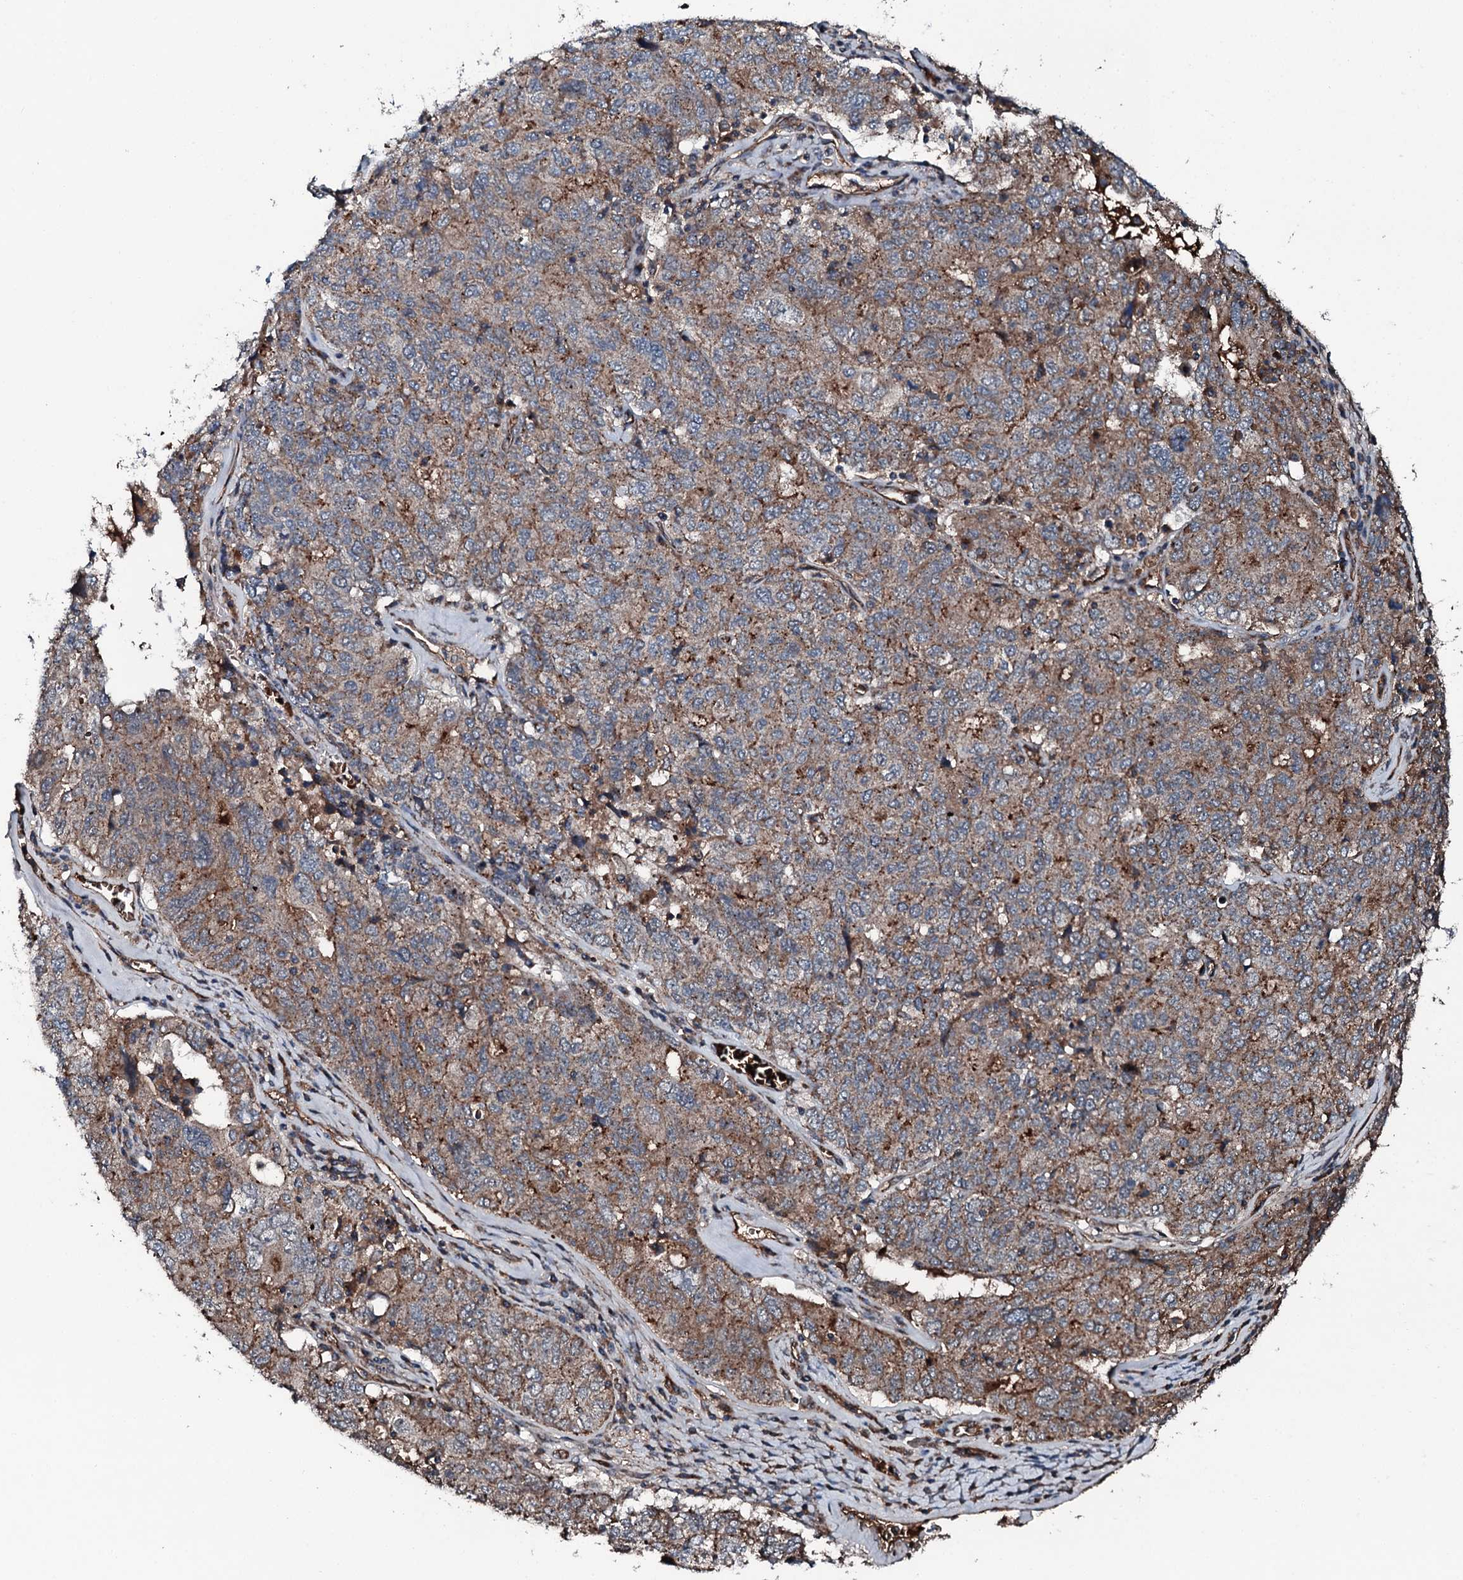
{"staining": {"intensity": "weak", "quantity": "25%-75%", "location": "cytoplasmic/membranous"}, "tissue": "ovarian cancer", "cell_type": "Tumor cells", "image_type": "cancer", "snomed": [{"axis": "morphology", "description": "Carcinoma, endometroid"}, {"axis": "topography", "description": "Ovary"}], "caption": "Immunohistochemistry of human endometroid carcinoma (ovarian) reveals low levels of weak cytoplasmic/membranous positivity in about 25%-75% of tumor cells.", "gene": "TRIM7", "patient": {"sex": "female", "age": 62}}